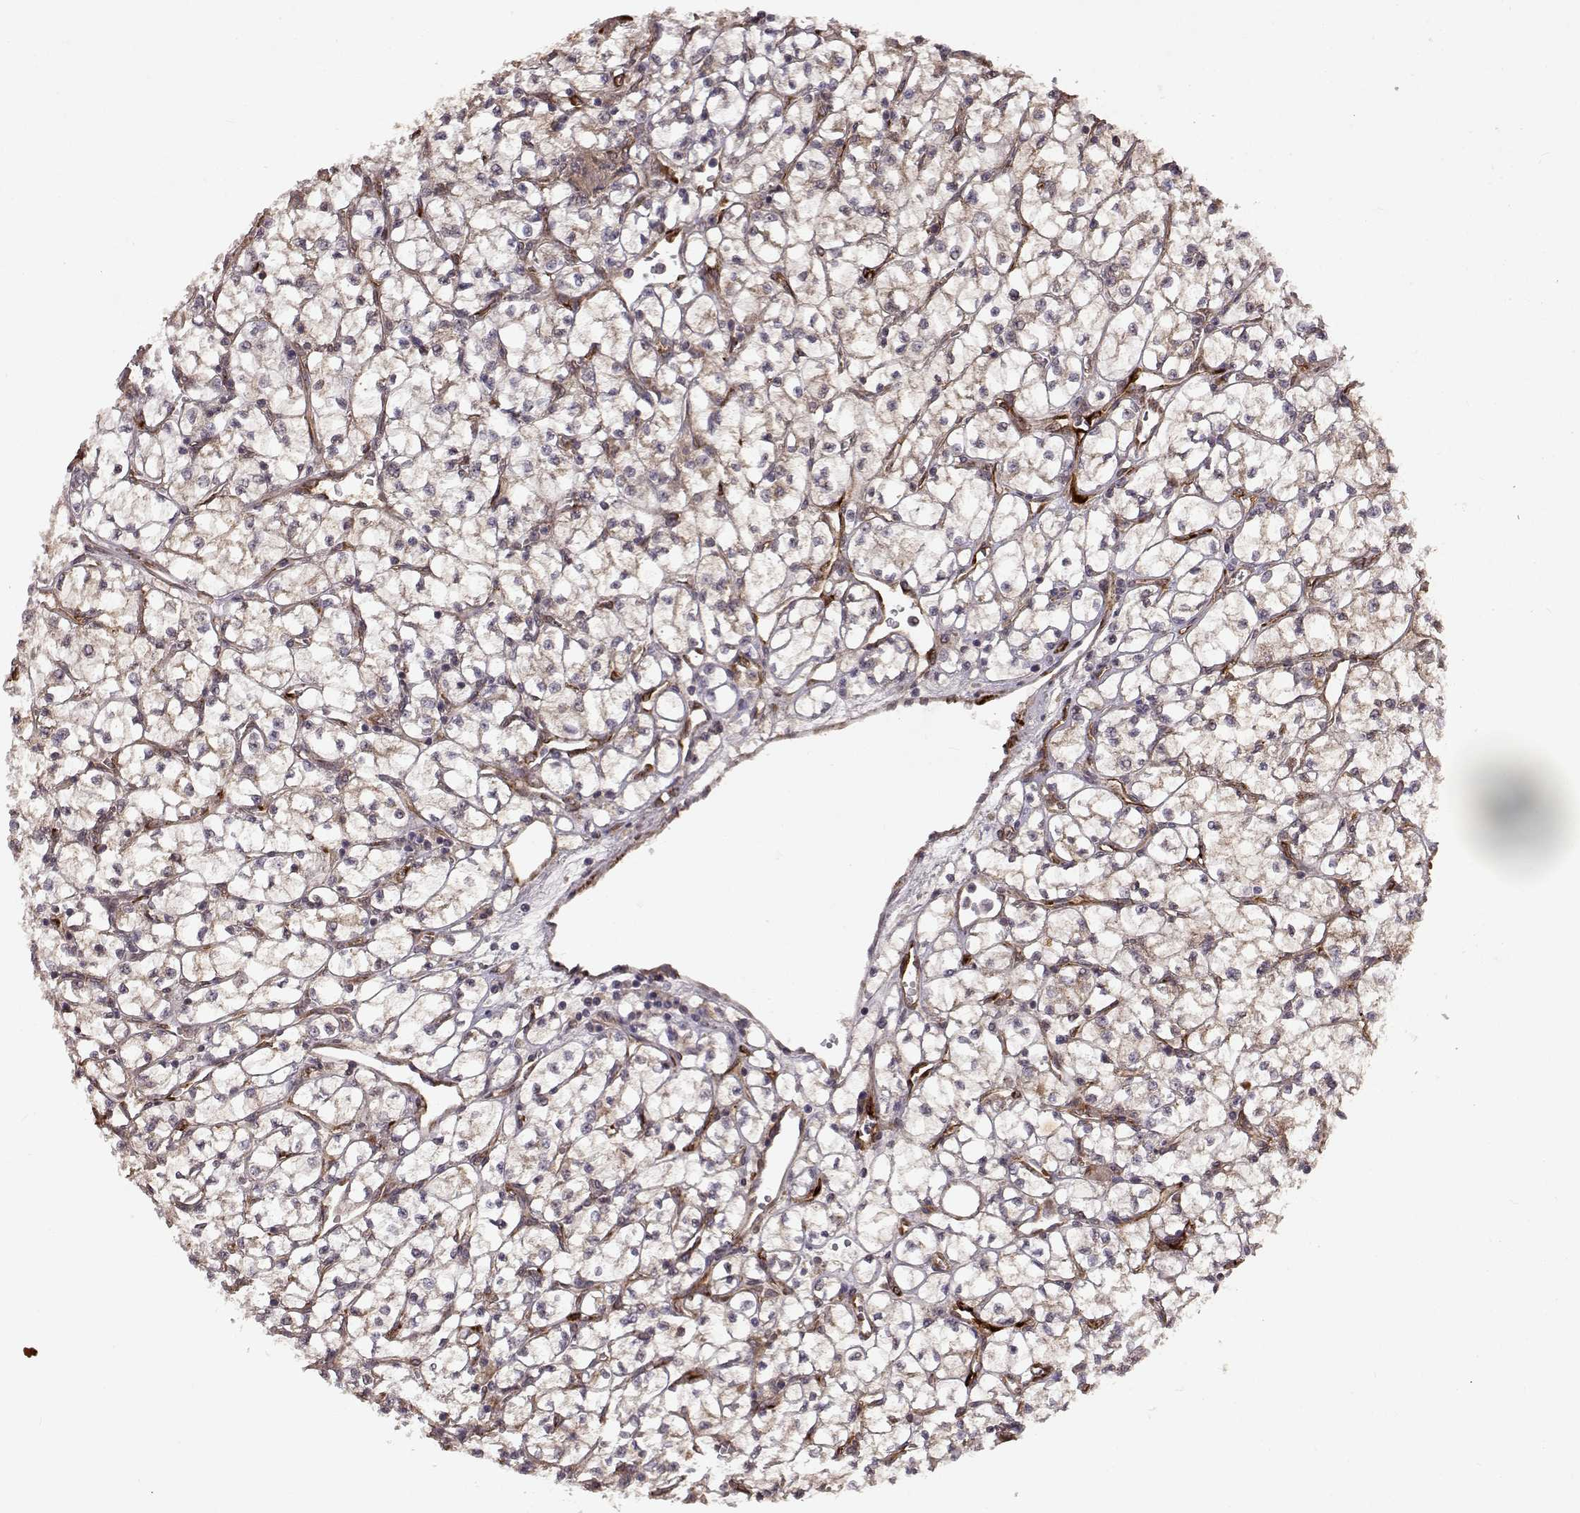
{"staining": {"intensity": "moderate", "quantity": "25%-75%", "location": "cytoplasmic/membranous"}, "tissue": "renal cancer", "cell_type": "Tumor cells", "image_type": "cancer", "snomed": [{"axis": "morphology", "description": "Adenocarcinoma, NOS"}, {"axis": "topography", "description": "Kidney"}], "caption": "A brown stain shows moderate cytoplasmic/membranous positivity of a protein in renal cancer tumor cells.", "gene": "FSTL1", "patient": {"sex": "female", "age": 64}}